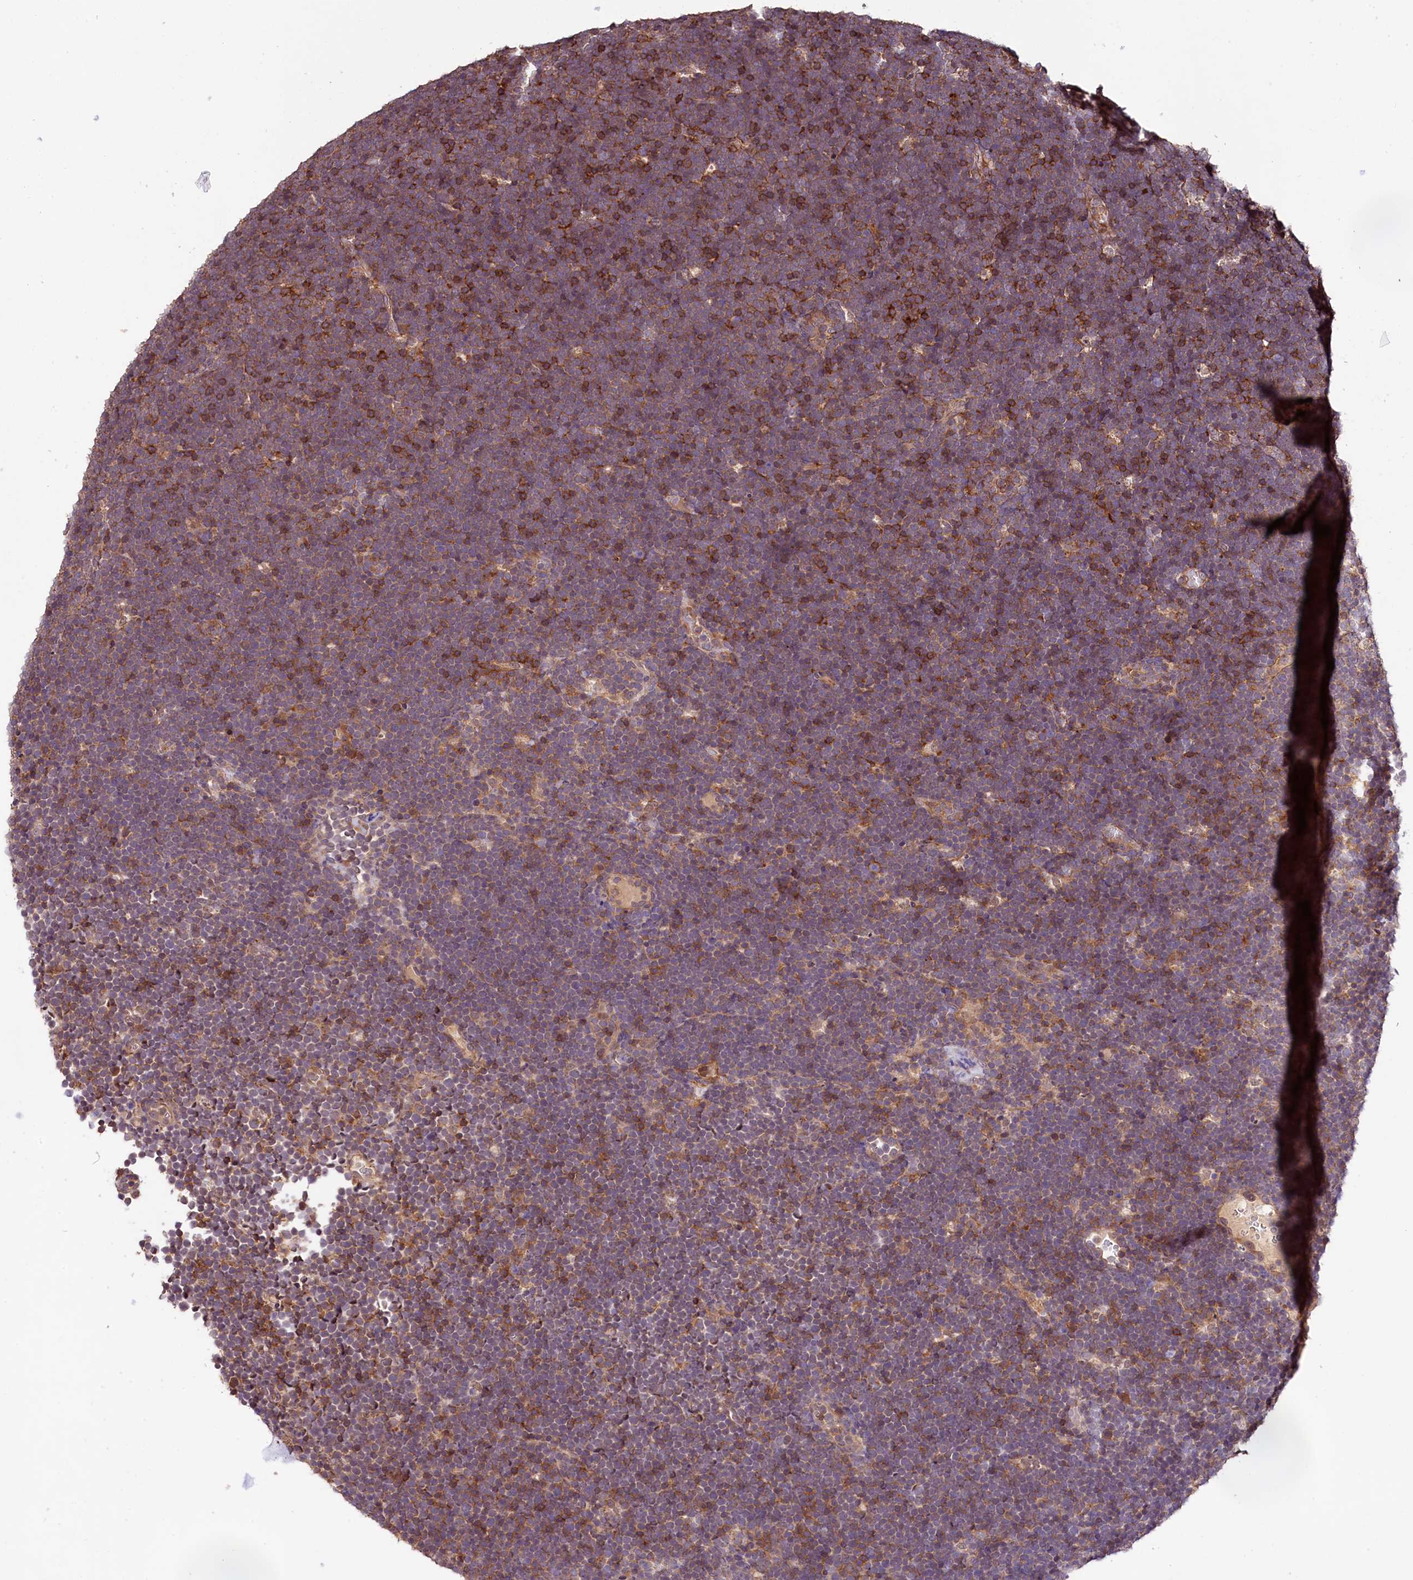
{"staining": {"intensity": "negative", "quantity": "none", "location": "none"}, "tissue": "lymphoma", "cell_type": "Tumor cells", "image_type": "cancer", "snomed": [{"axis": "morphology", "description": "Malignant lymphoma, non-Hodgkin's type, High grade"}, {"axis": "topography", "description": "Lymph node"}], "caption": "The micrograph displays no significant positivity in tumor cells of malignant lymphoma, non-Hodgkin's type (high-grade). The staining was performed using DAB (3,3'-diaminobenzidine) to visualize the protein expression in brown, while the nuclei were stained in blue with hematoxylin (Magnification: 20x).", "gene": "SKIDA1", "patient": {"sex": "male", "age": 13}}